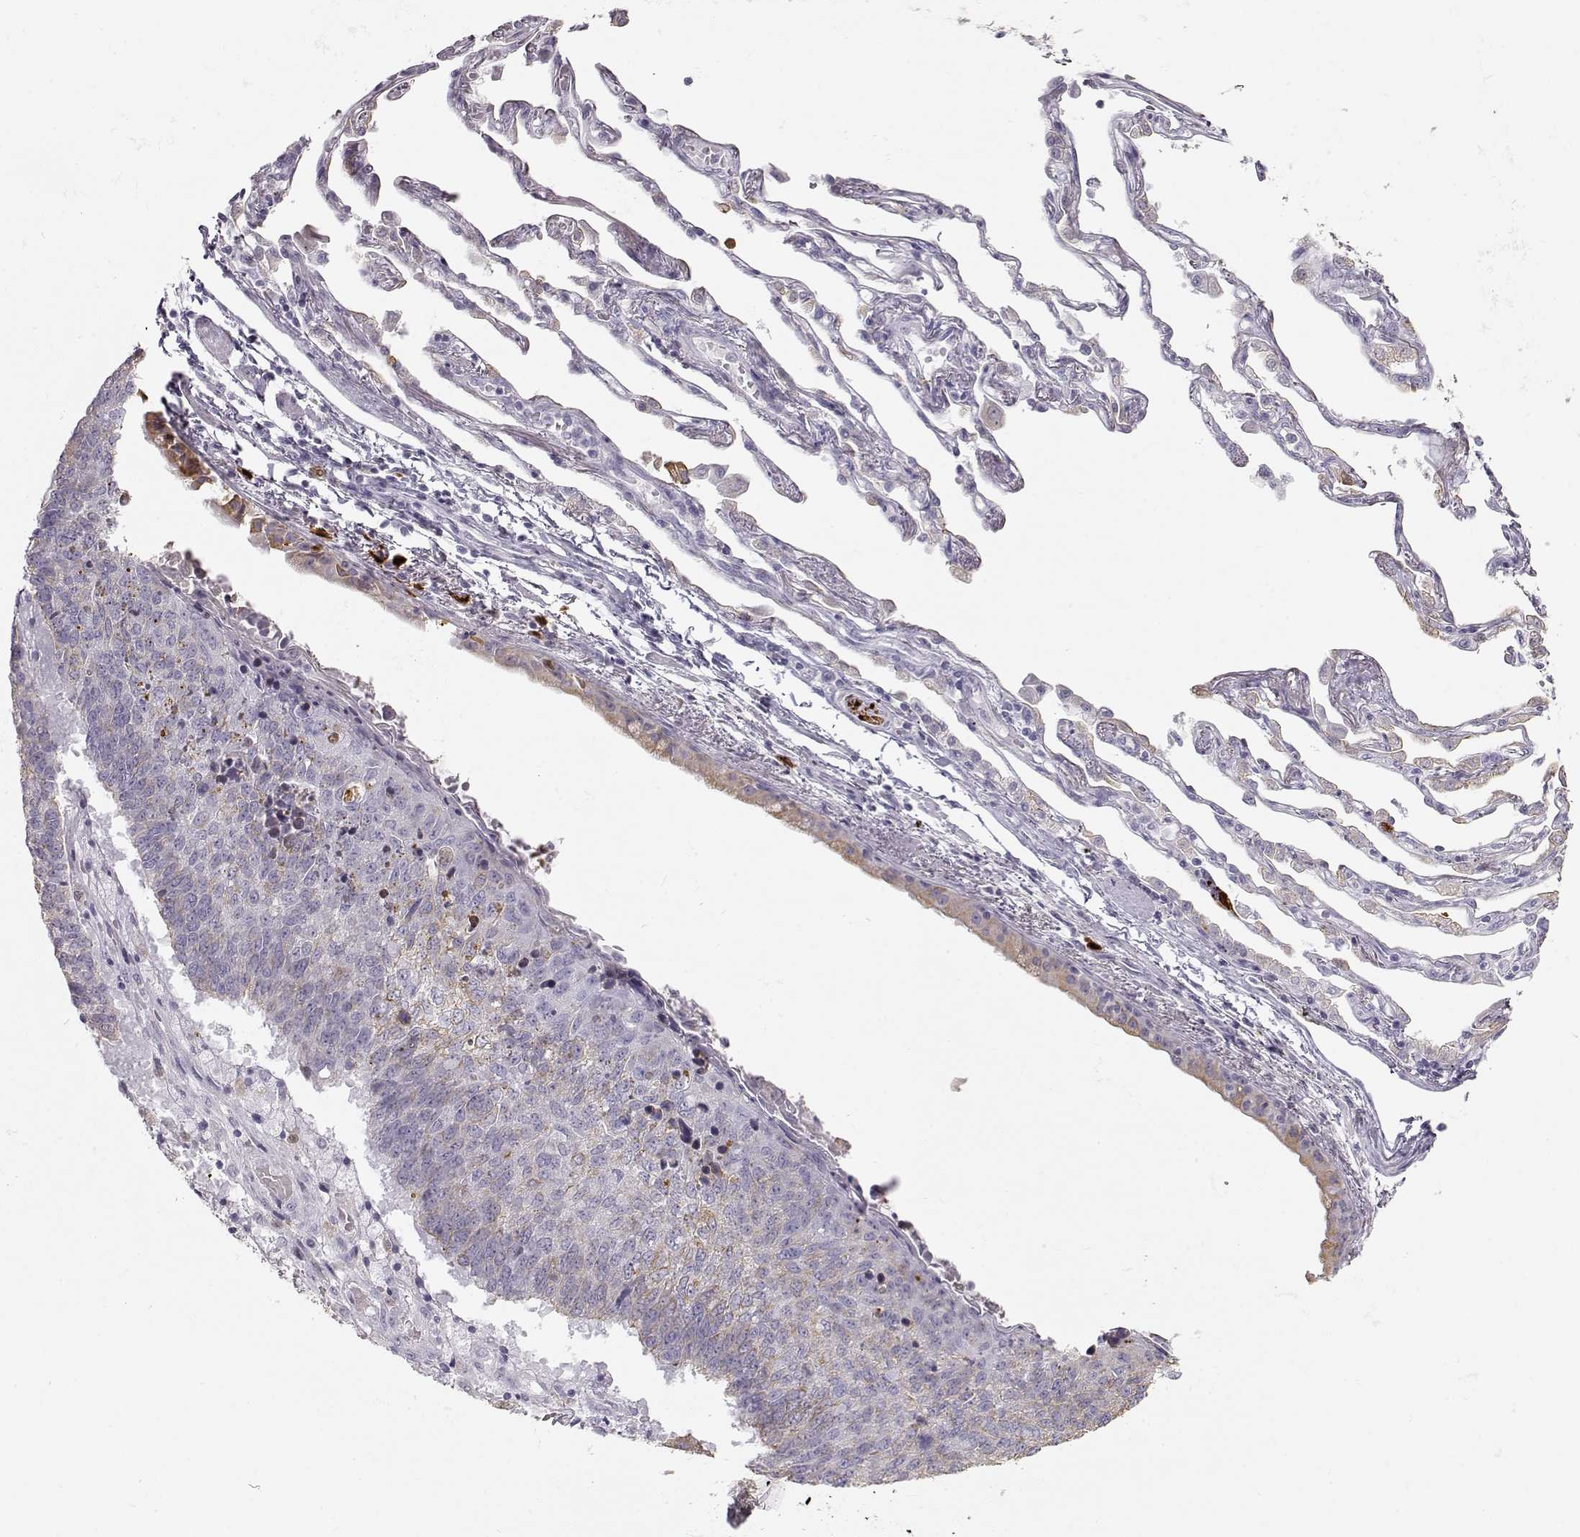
{"staining": {"intensity": "negative", "quantity": "none", "location": "none"}, "tissue": "lung cancer", "cell_type": "Tumor cells", "image_type": "cancer", "snomed": [{"axis": "morphology", "description": "Squamous cell carcinoma, NOS"}, {"axis": "topography", "description": "Lung"}], "caption": "Immunohistochemical staining of lung cancer (squamous cell carcinoma) reveals no significant positivity in tumor cells. Nuclei are stained in blue.", "gene": "S100B", "patient": {"sex": "male", "age": 73}}